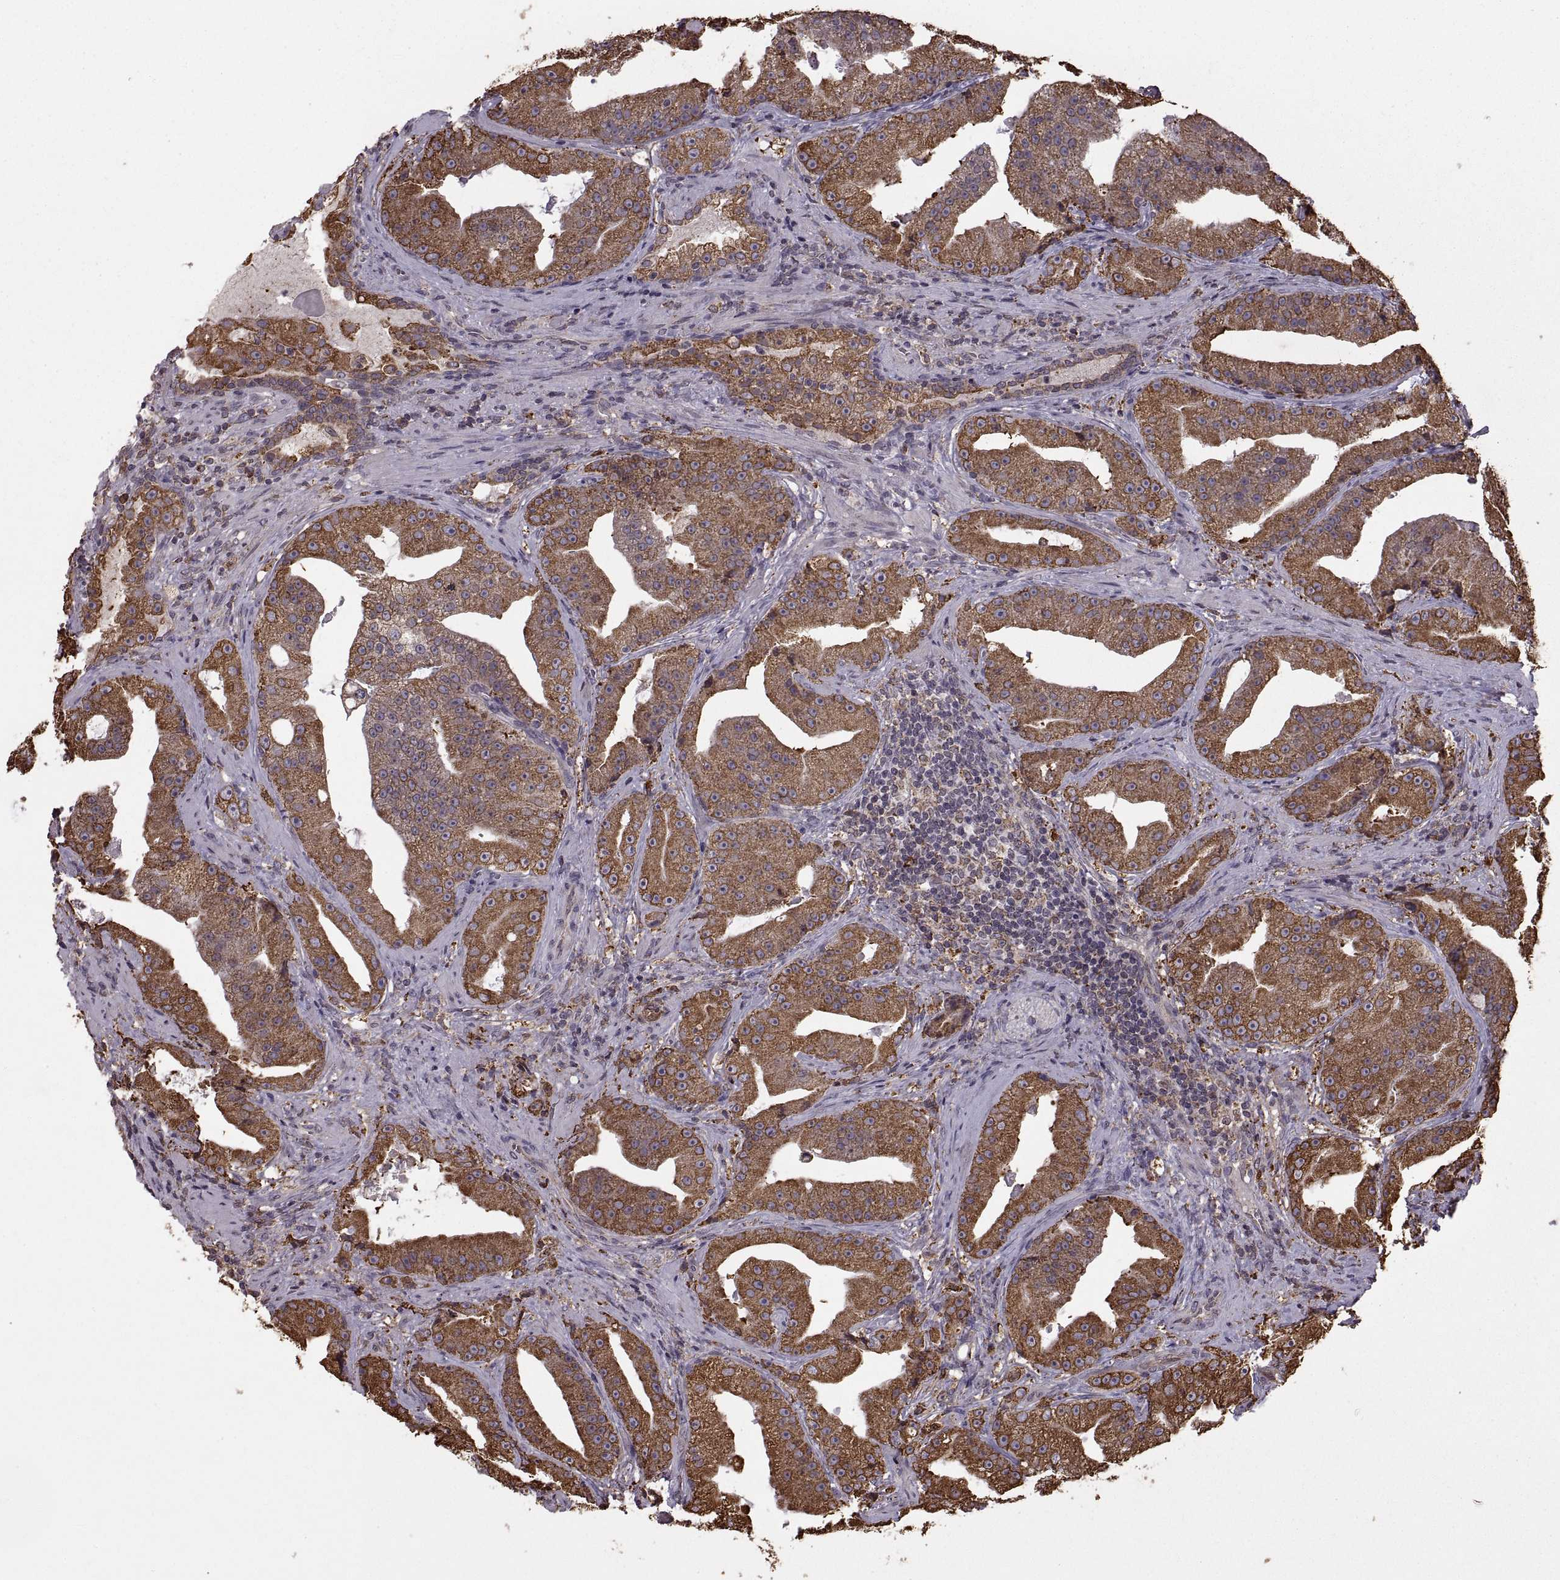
{"staining": {"intensity": "strong", "quantity": ">75%", "location": "cytoplasmic/membranous"}, "tissue": "prostate cancer", "cell_type": "Tumor cells", "image_type": "cancer", "snomed": [{"axis": "morphology", "description": "Adenocarcinoma, Low grade"}, {"axis": "topography", "description": "Prostate"}], "caption": "High-magnification brightfield microscopy of prostate cancer (low-grade adenocarcinoma) stained with DAB (3,3'-diaminobenzidine) (brown) and counterstained with hematoxylin (blue). tumor cells exhibit strong cytoplasmic/membranous positivity is present in about>75% of cells.", "gene": "PDIA3", "patient": {"sex": "male", "age": 62}}